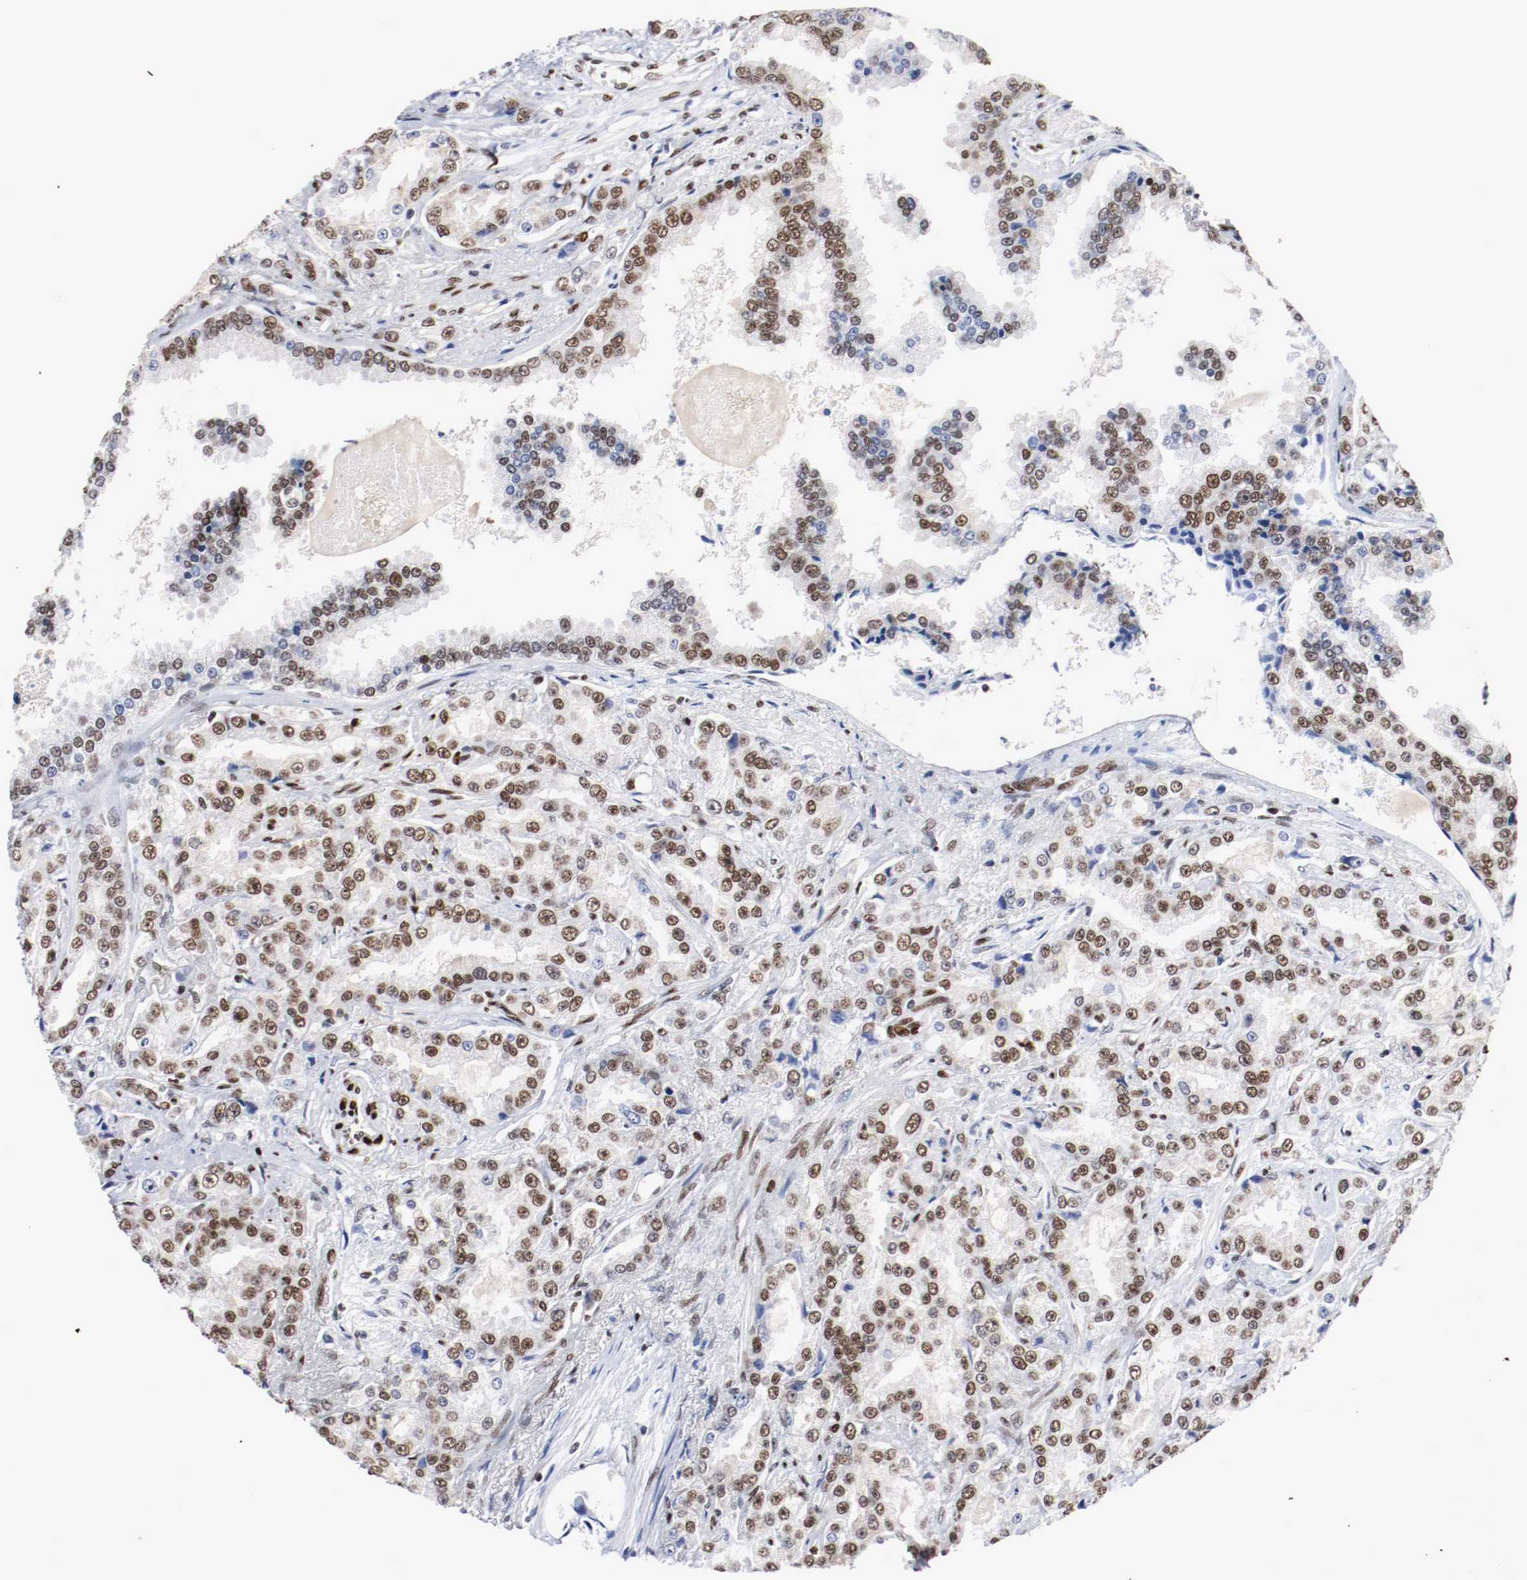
{"staining": {"intensity": "strong", "quantity": ">75%", "location": "nuclear"}, "tissue": "prostate cancer", "cell_type": "Tumor cells", "image_type": "cancer", "snomed": [{"axis": "morphology", "description": "Adenocarcinoma, High grade"}, {"axis": "topography", "description": "Prostate"}], "caption": "Brown immunohistochemical staining in human prostate adenocarcinoma (high-grade) shows strong nuclear staining in approximately >75% of tumor cells.", "gene": "MEF2D", "patient": {"sex": "male", "age": 73}}